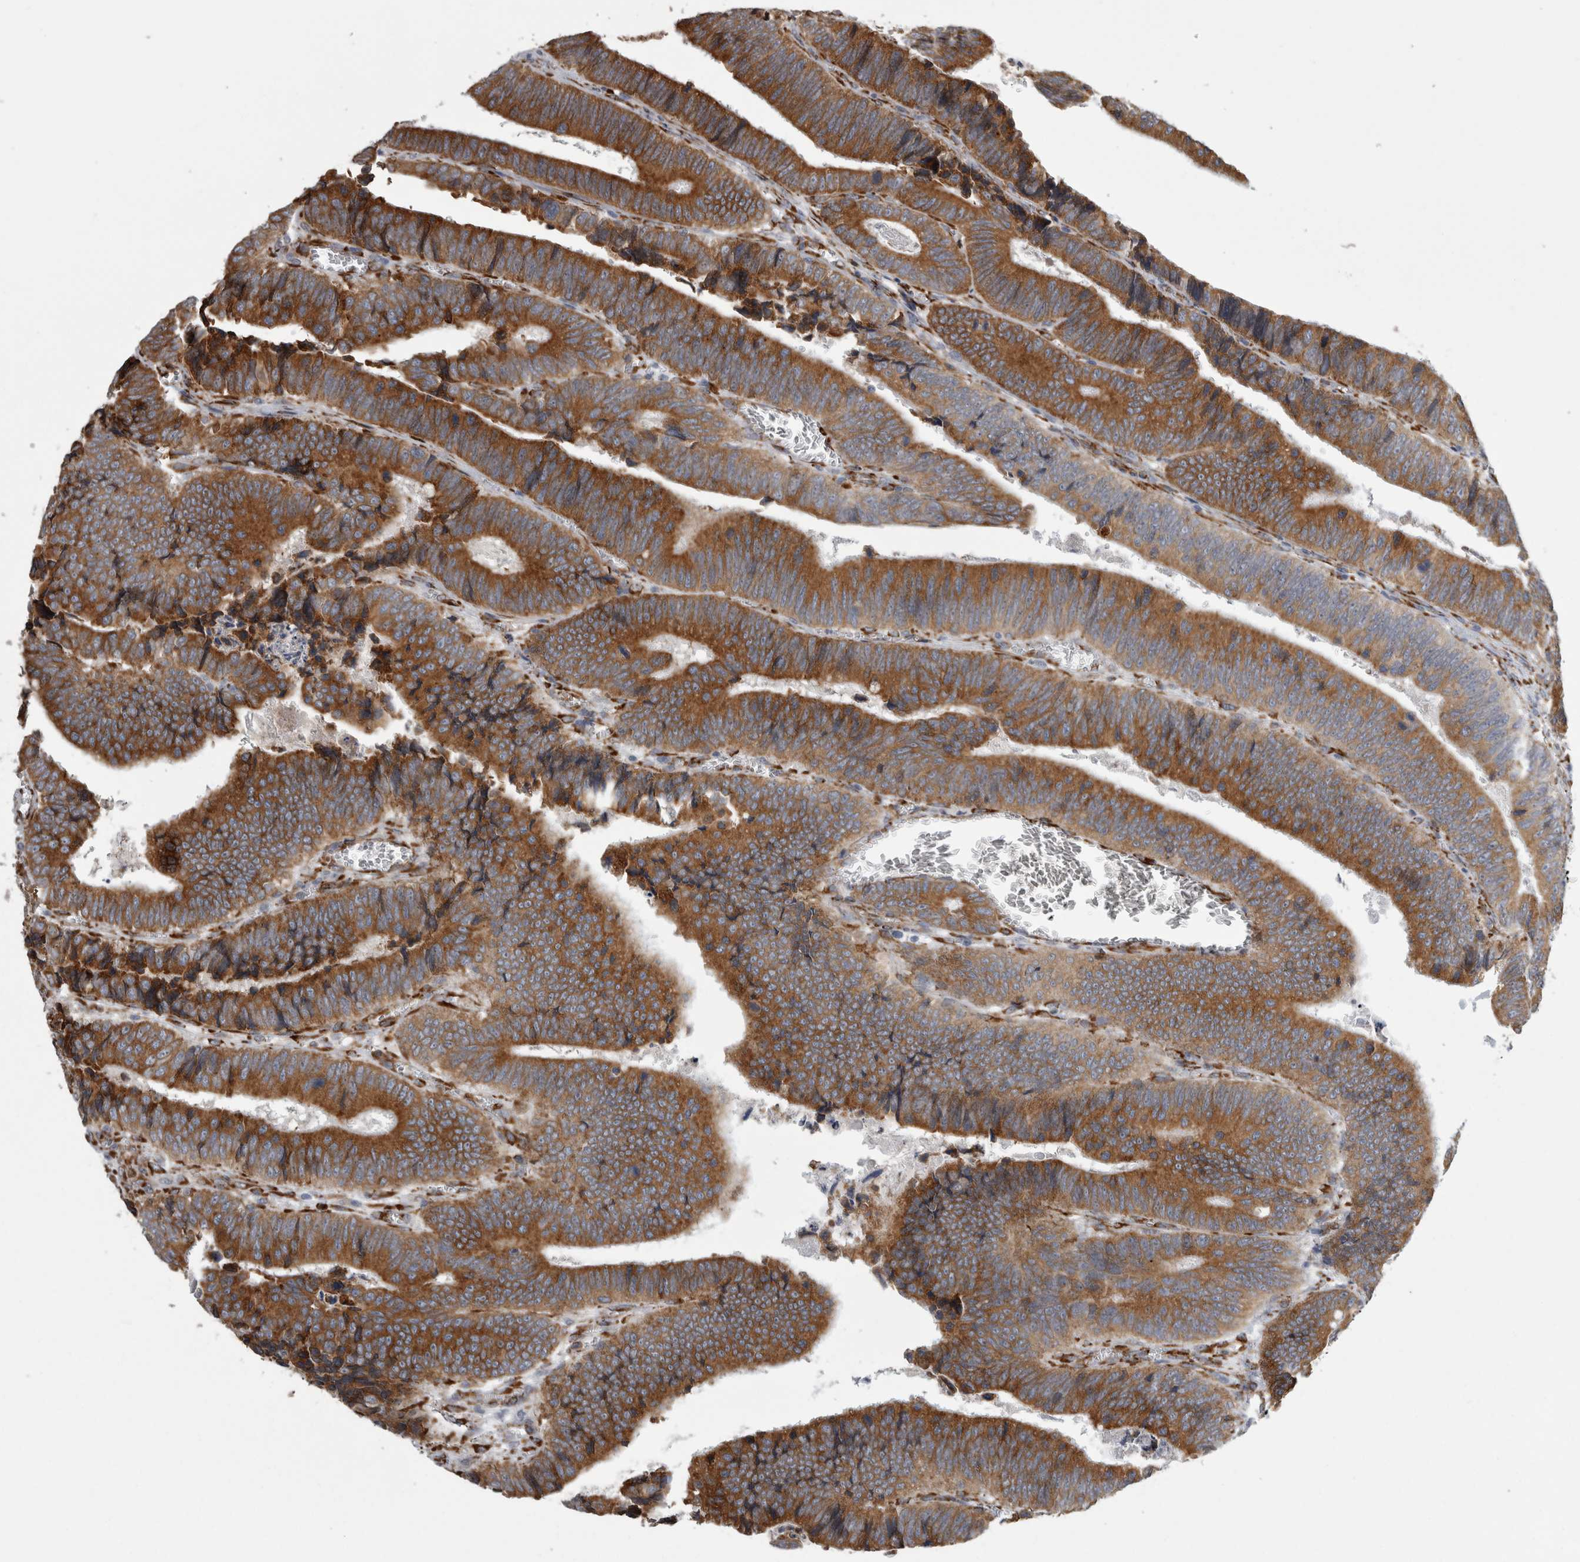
{"staining": {"intensity": "strong", "quantity": ">75%", "location": "cytoplasmic/membranous"}, "tissue": "colorectal cancer", "cell_type": "Tumor cells", "image_type": "cancer", "snomed": [{"axis": "morphology", "description": "Inflammation, NOS"}, {"axis": "morphology", "description": "Adenocarcinoma, NOS"}, {"axis": "topography", "description": "Colon"}], "caption": "IHC of human colorectal cancer (adenocarcinoma) exhibits high levels of strong cytoplasmic/membranous positivity in about >75% of tumor cells. The protein of interest is shown in brown color, while the nuclei are stained blue.", "gene": "FHIP2B", "patient": {"sex": "male", "age": 72}}